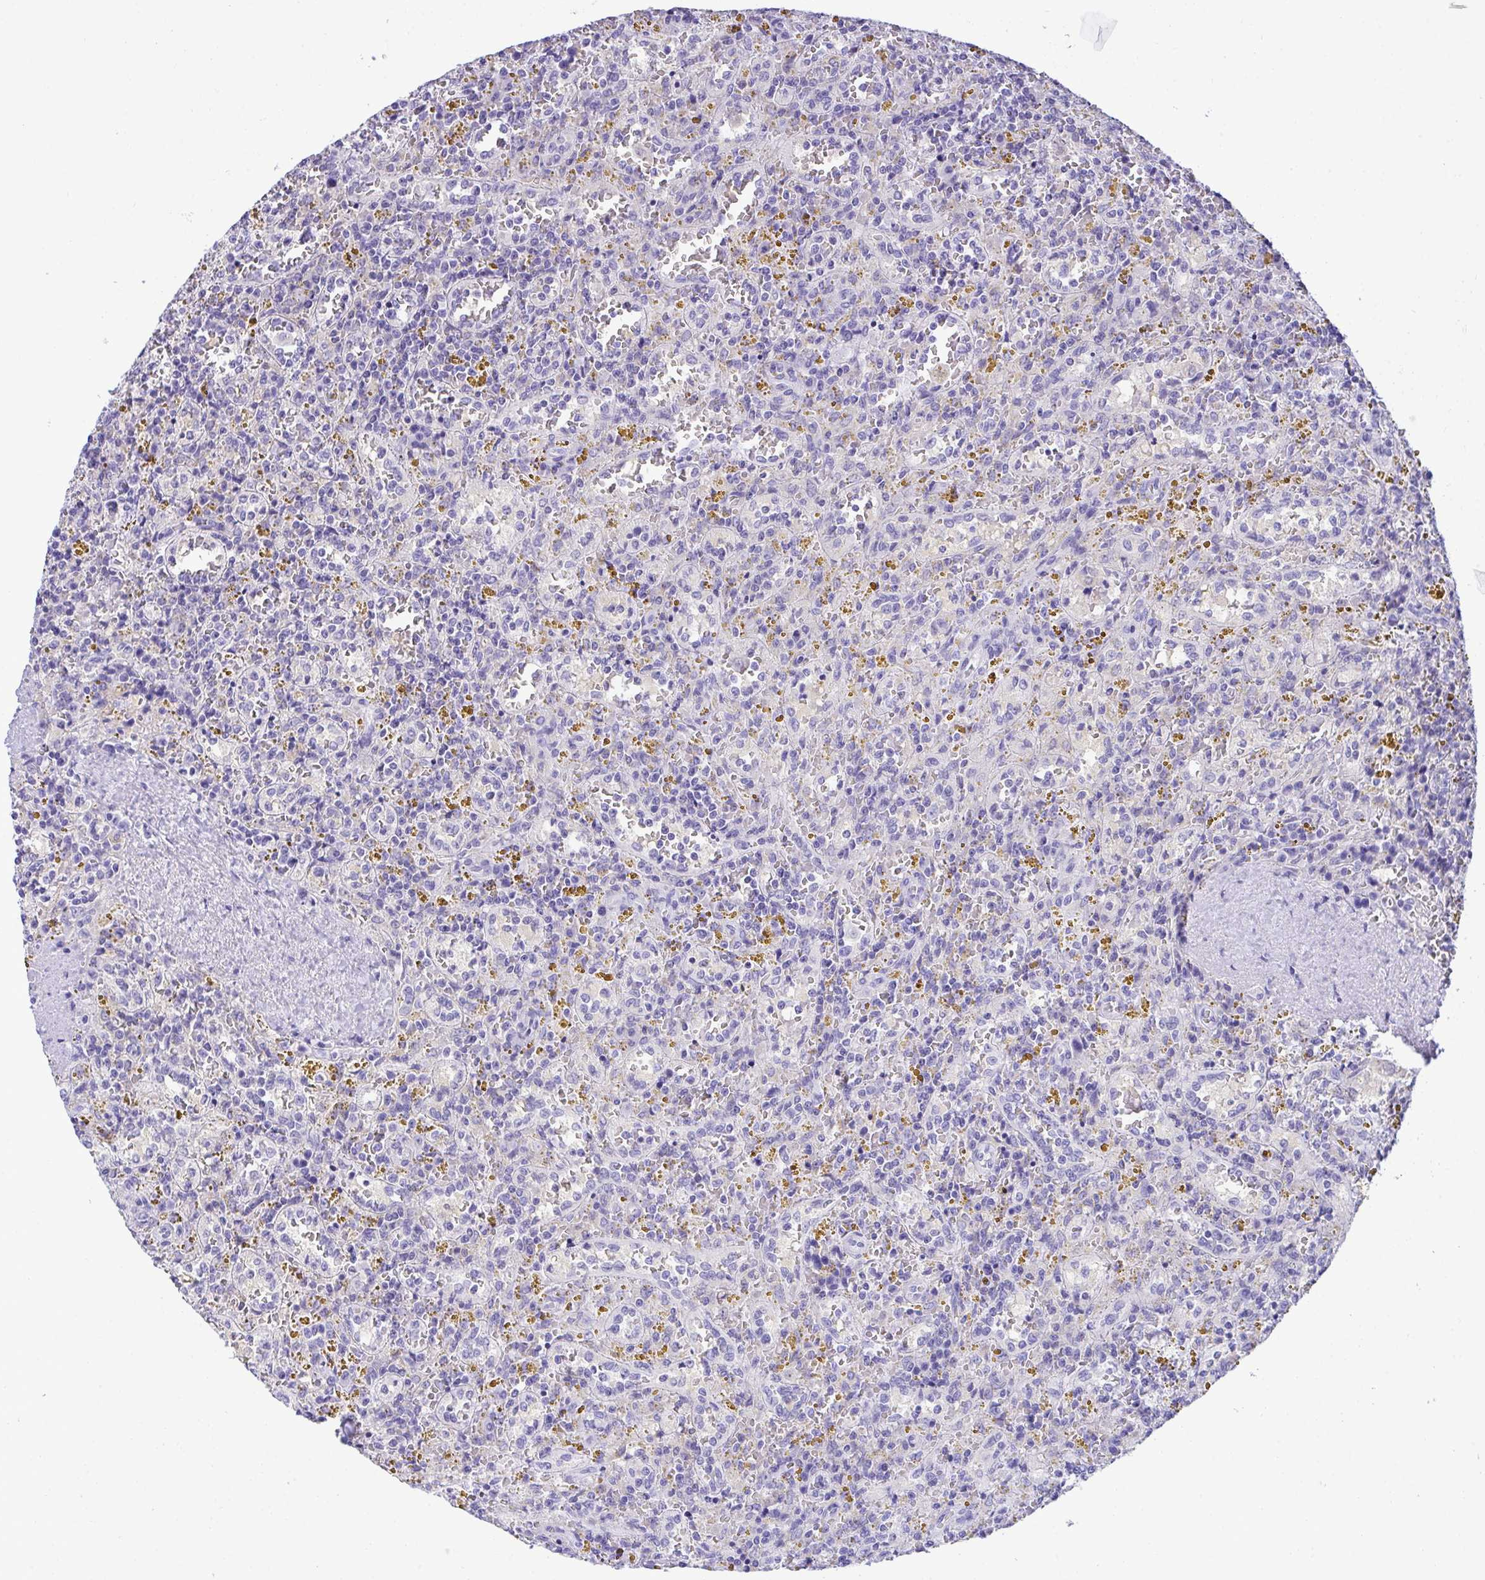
{"staining": {"intensity": "negative", "quantity": "none", "location": "none"}, "tissue": "lymphoma", "cell_type": "Tumor cells", "image_type": "cancer", "snomed": [{"axis": "morphology", "description": "Malignant lymphoma, non-Hodgkin's type, Low grade"}, {"axis": "topography", "description": "Spleen"}], "caption": "IHC micrograph of neoplastic tissue: human malignant lymphoma, non-Hodgkin's type (low-grade) stained with DAB reveals no significant protein expression in tumor cells.", "gene": "PGM2L1", "patient": {"sex": "female", "age": 65}}